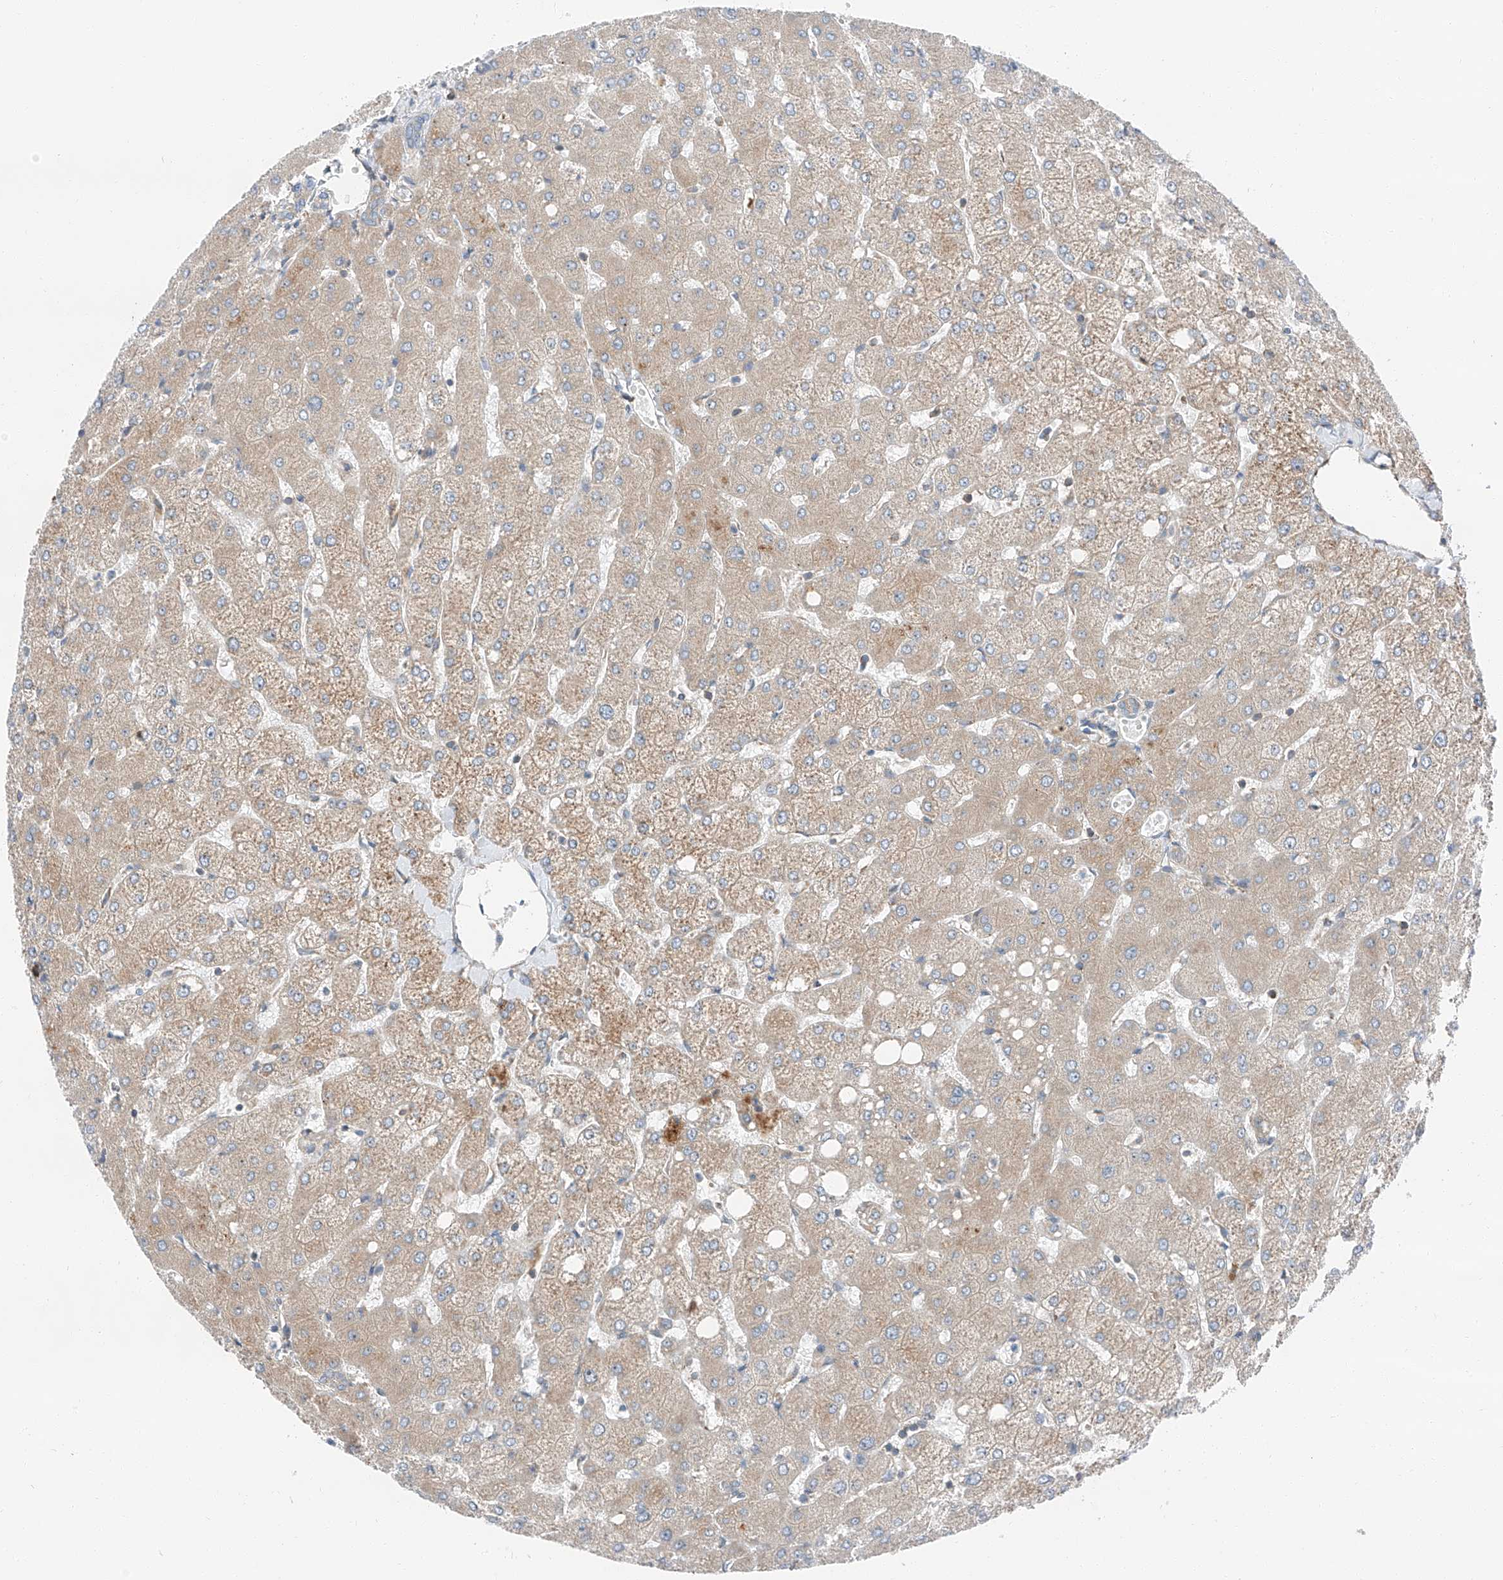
{"staining": {"intensity": "negative", "quantity": "none", "location": "none"}, "tissue": "liver", "cell_type": "Cholangiocytes", "image_type": "normal", "snomed": [{"axis": "morphology", "description": "Normal tissue, NOS"}, {"axis": "topography", "description": "Liver"}], "caption": "IHC histopathology image of unremarkable liver: human liver stained with DAB exhibits no significant protein staining in cholangiocytes. (Immunohistochemistry (ihc), brightfield microscopy, high magnification).", "gene": "ZC3H15", "patient": {"sex": "female", "age": 54}}